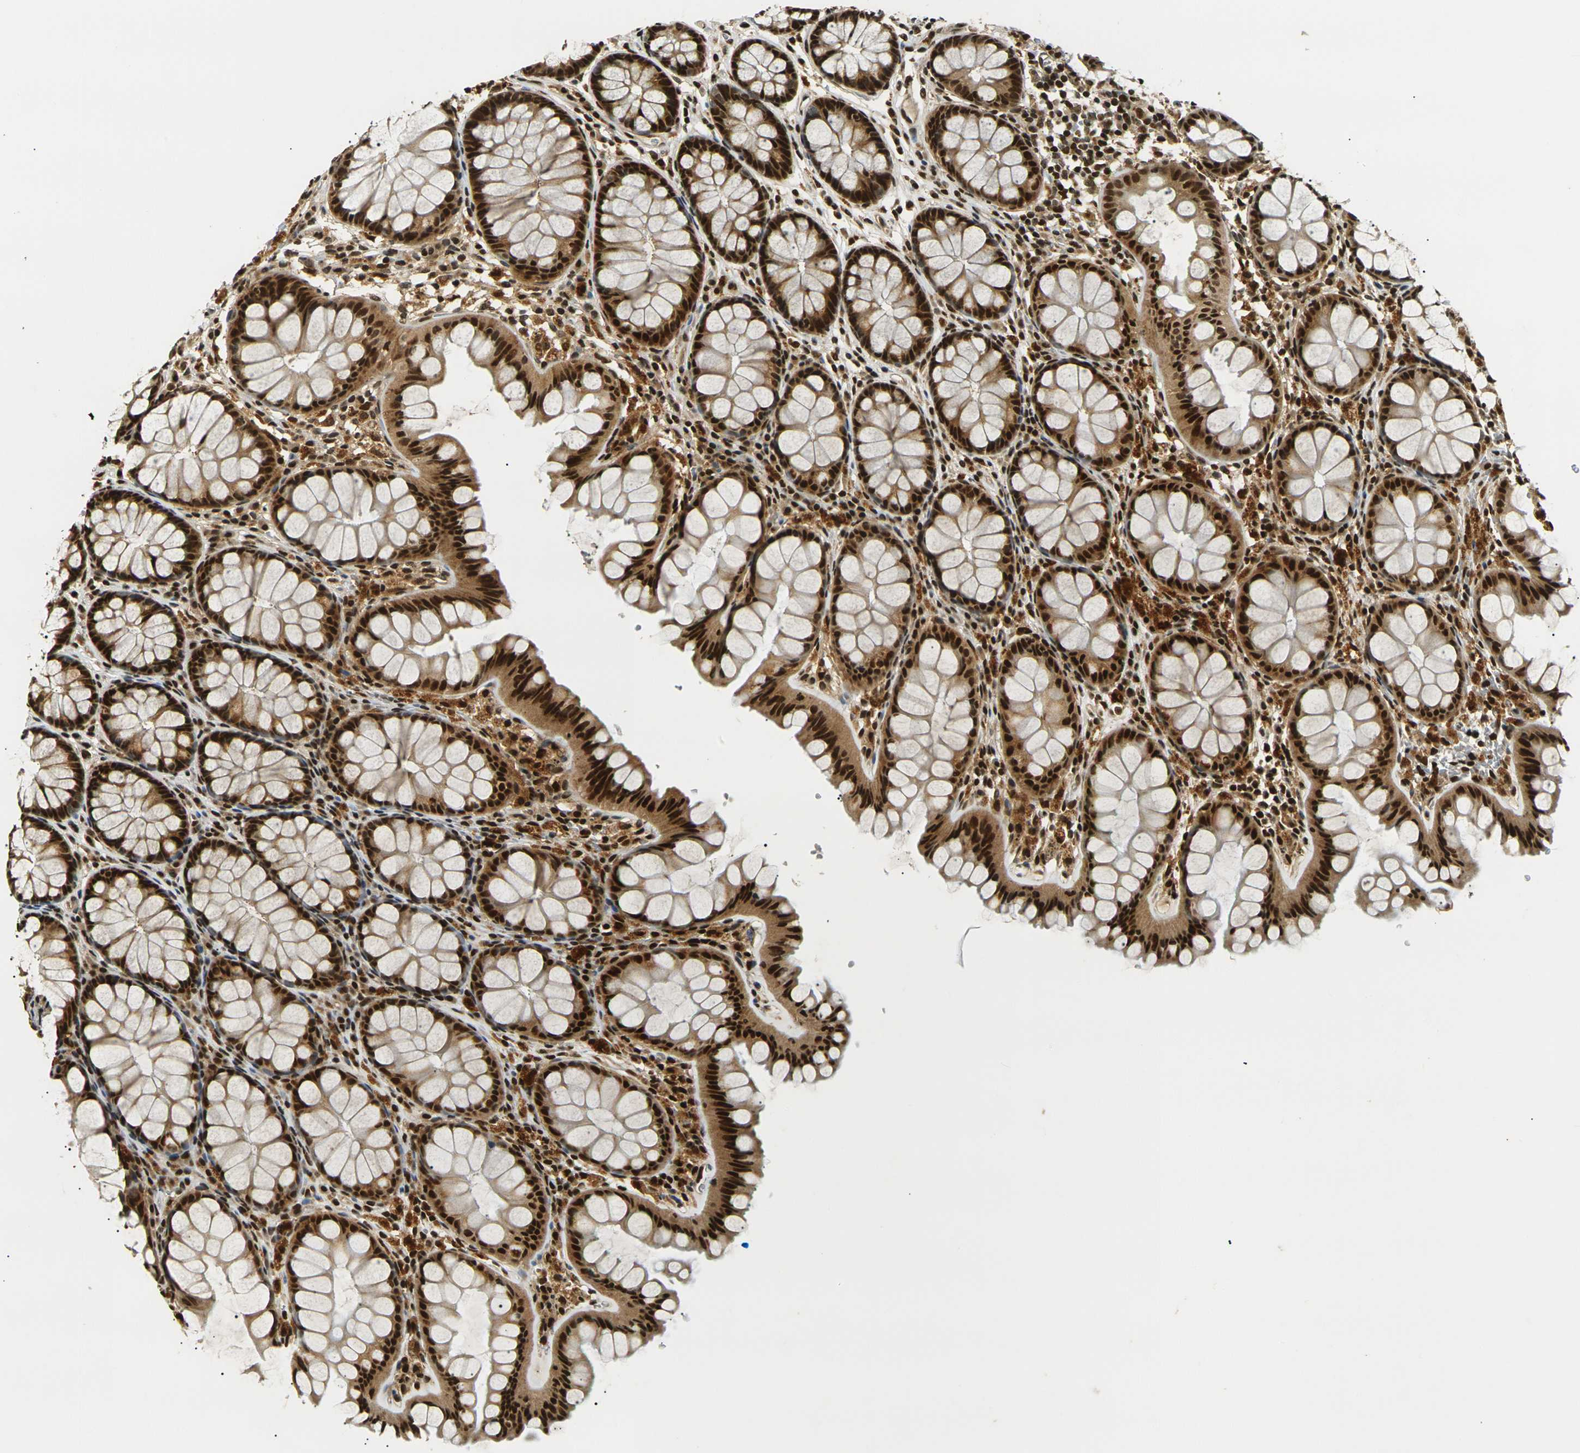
{"staining": {"intensity": "strong", "quantity": ">75%", "location": "cytoplasmic/membranous,nuclear"}, "tissue": "colon", "cell_type": "Endothelial cells", "image_type": "normal", "snomed": [{"axis": "morphology", "description": "Normal tissue, NOS"}, {"axis": "topography", "description": "Colon"}], "caption": "DAB (3,3'-diaminobenzidine) immunohistochemical staining of benign human colon displays strong cytoplasmic/membranous,nuclear protein staining in about >75% of endothelial cells. The protein of interest is shown in brown color, while the nuclei are stained blue.", "gene": "ACTL6A", "patient": {"sex": "female", "age": 55}}